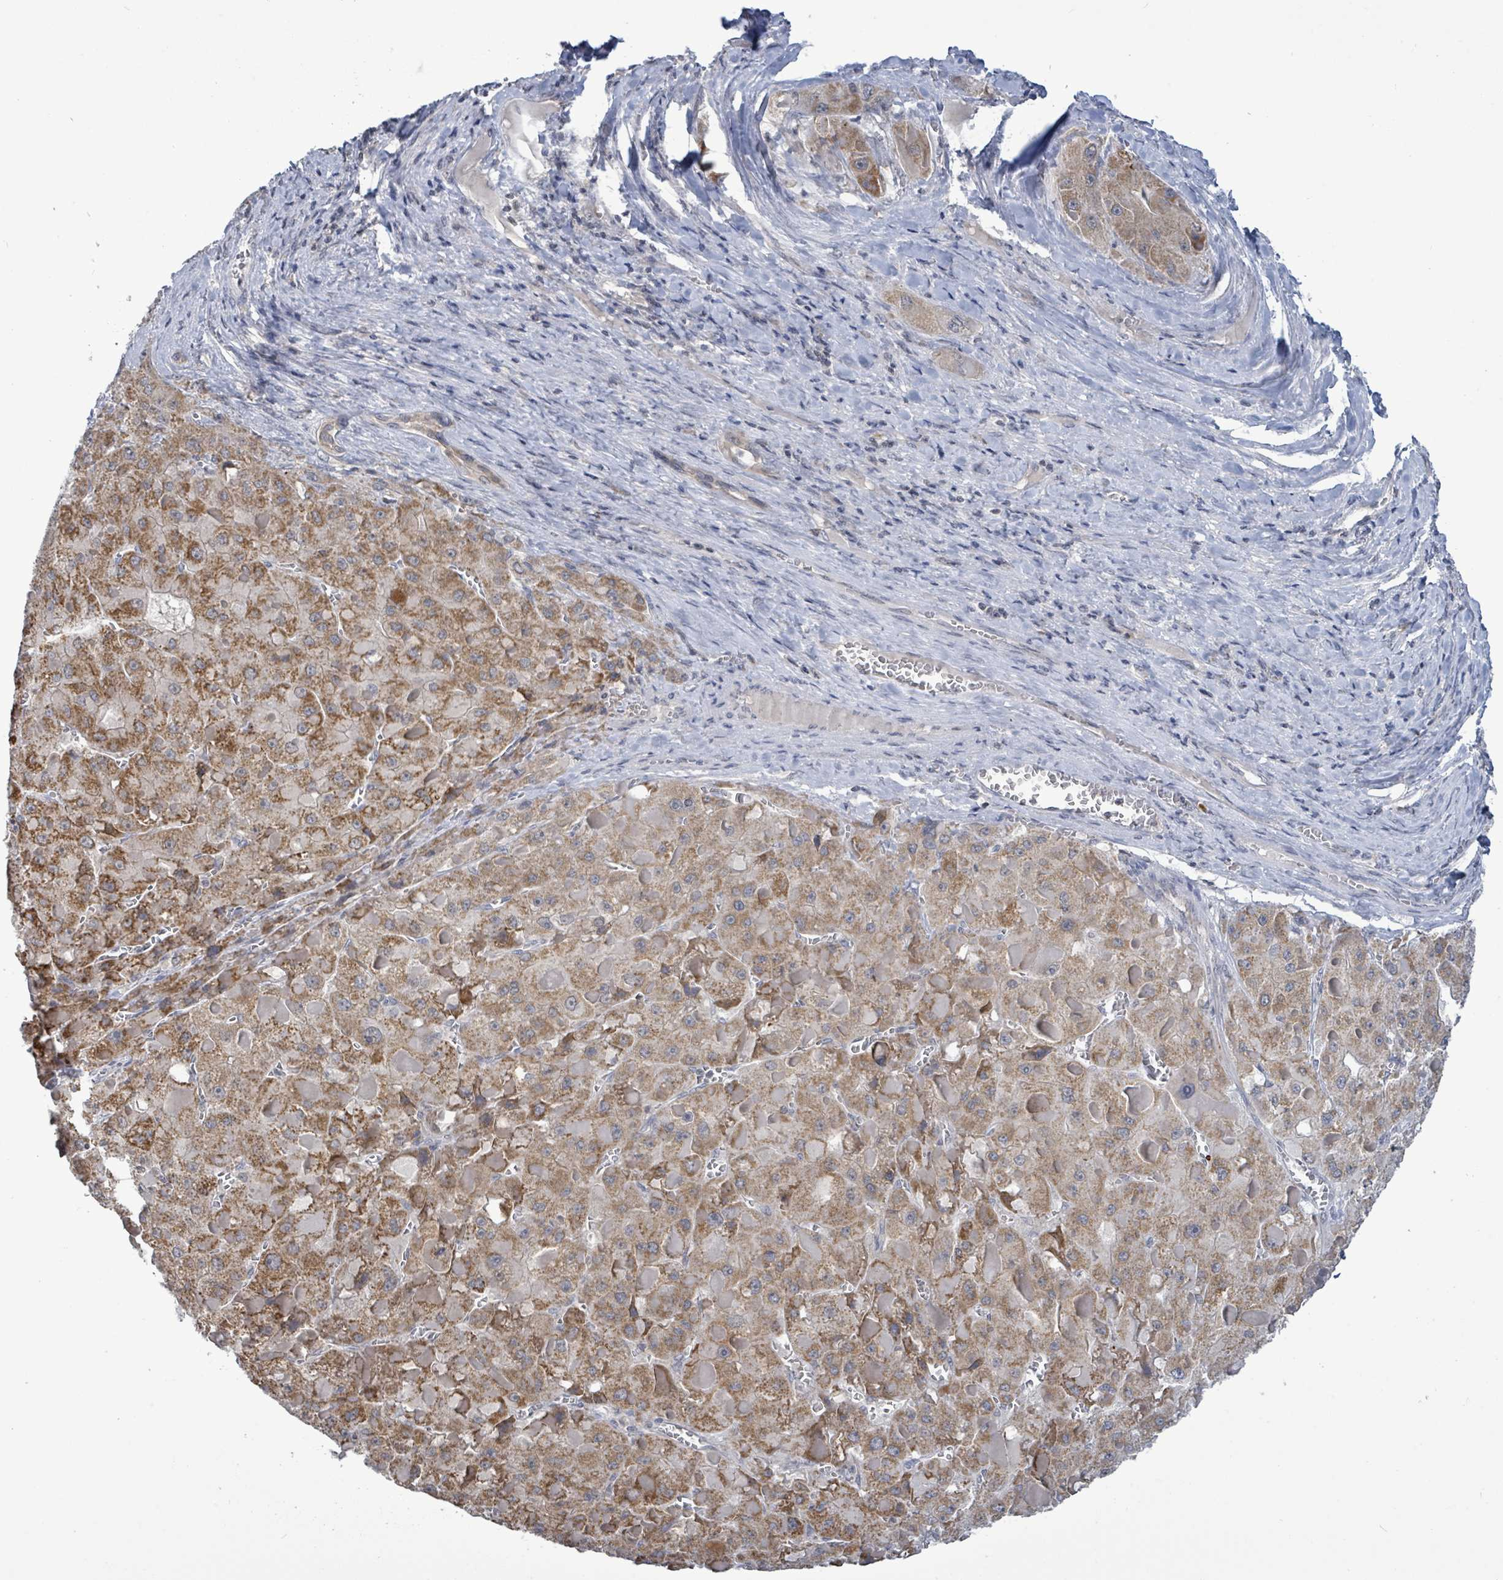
{"staining": {"intensity": "moderate", "quantity": ">75%", "location": "cytoplasmic/membranous"}, "tissue": "liver cancer", "cell_type": "Tumor cells", "image_type": "cancer", "snomed": [{"axis": "morphology", "description": "Carcinoma, Hepatocellular, NOS"}, {"axis": "topography", "description": "Liver"}], "caption": "Brown immunohistochemical staining in hepatocellular carcinoma (liver) exhibits moderate cytoplasmic/membranous expression in approximately >75% of tumor cells.", "gene": "COQ10B", "patient": {"sex": "female", "age": 73}}